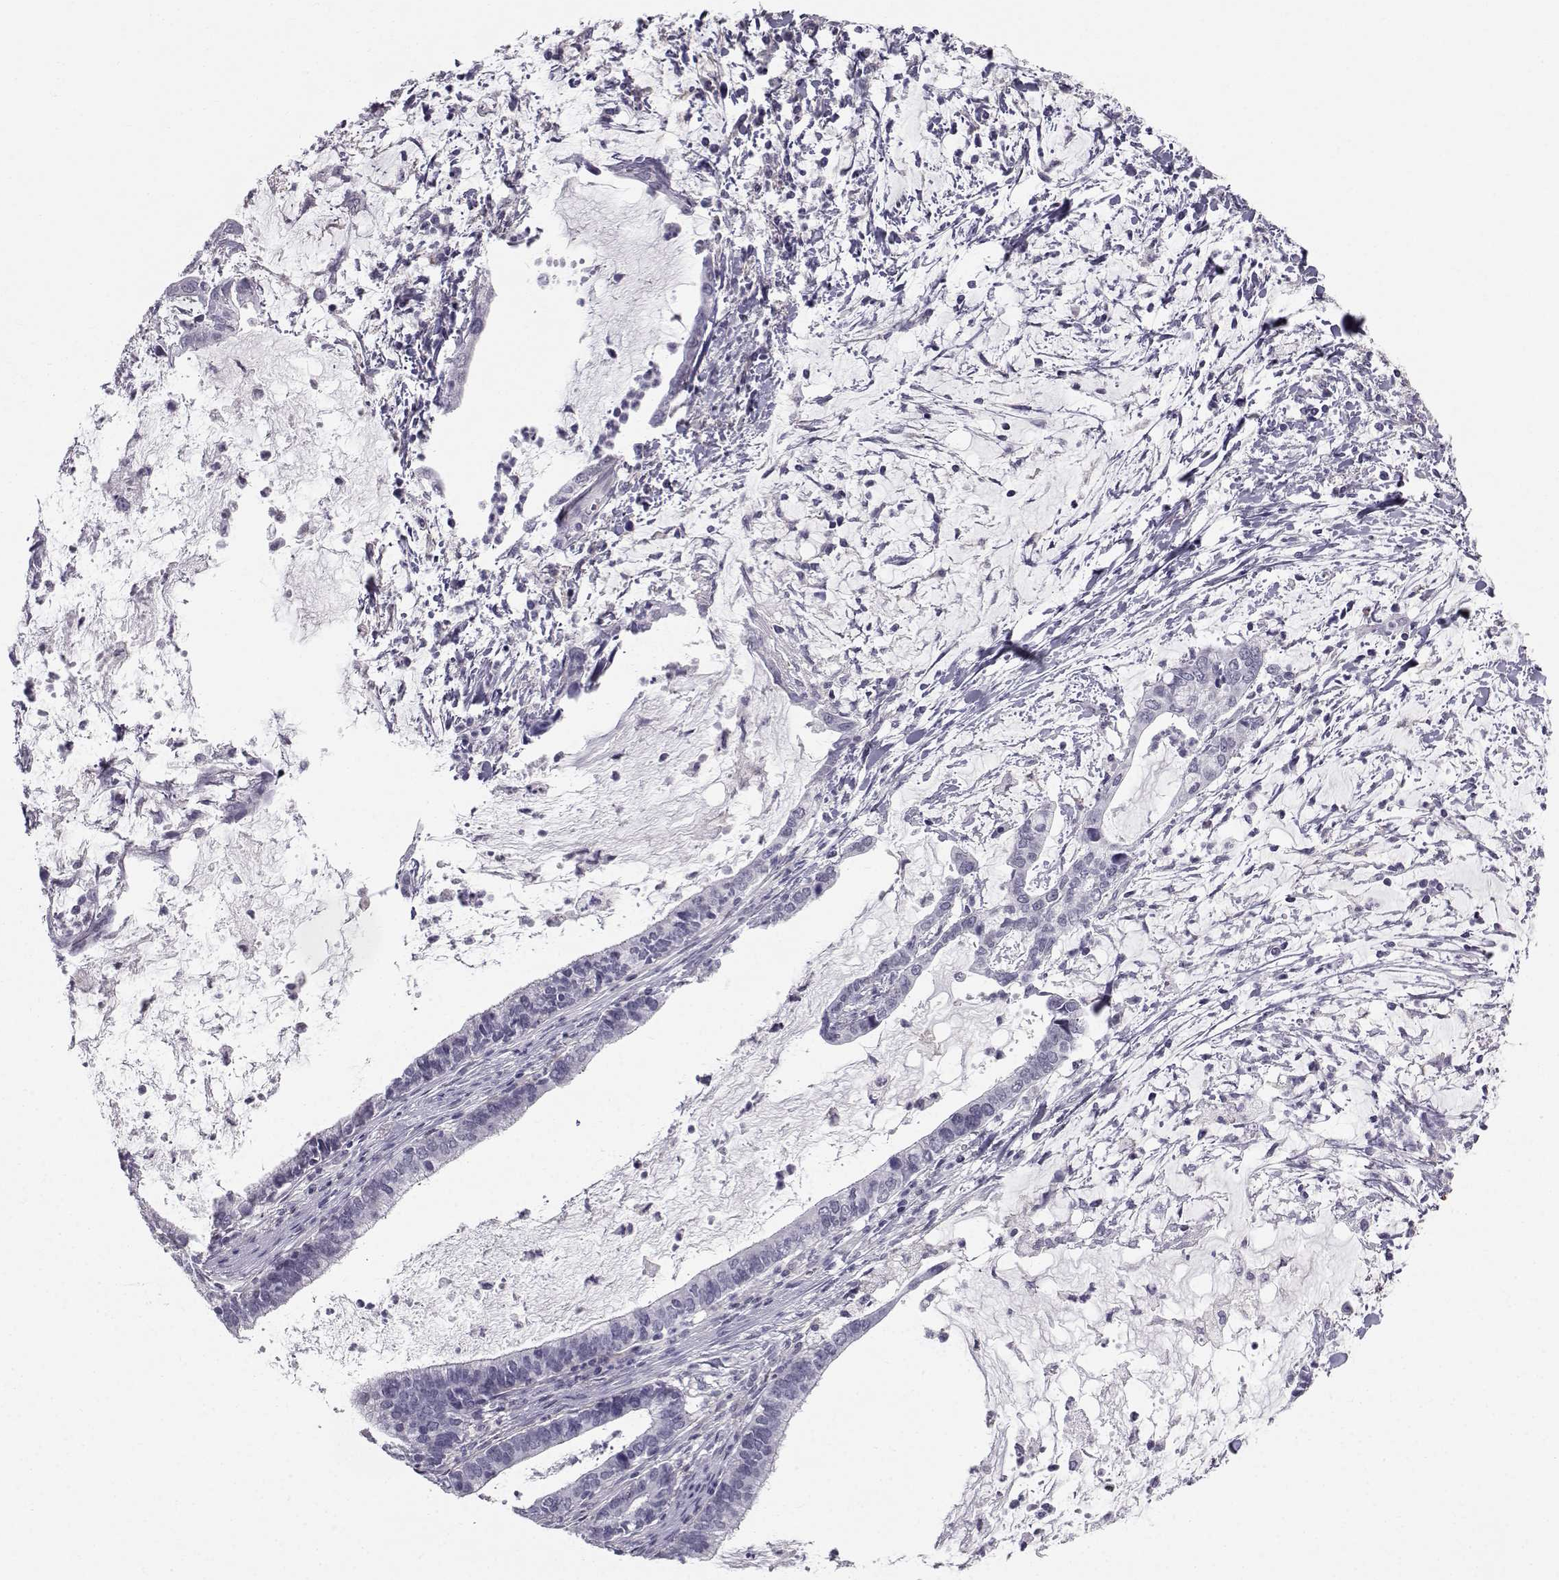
{"staining": {"intensity": "negative", "quantity": "none", "location": "none"}, "tissue": "cervical cancer", "cell_type": "Tumor cells", "image_type": "cancer", "snomed": [{"axis": "morphology", "description": "Adenocarcinoma, NOS"}, {"axis": "topography", "description": "Cervix"}], "caption": "High magnification brightfield microscopy of cervical cancer (adenocarcinoma) stained with DAB (brown) and counterstained with hematoxylin (blue): tumor cells show no significant expression.", "gene": "SPDYE4", "patient": {"sex": "female", "age": 42}}